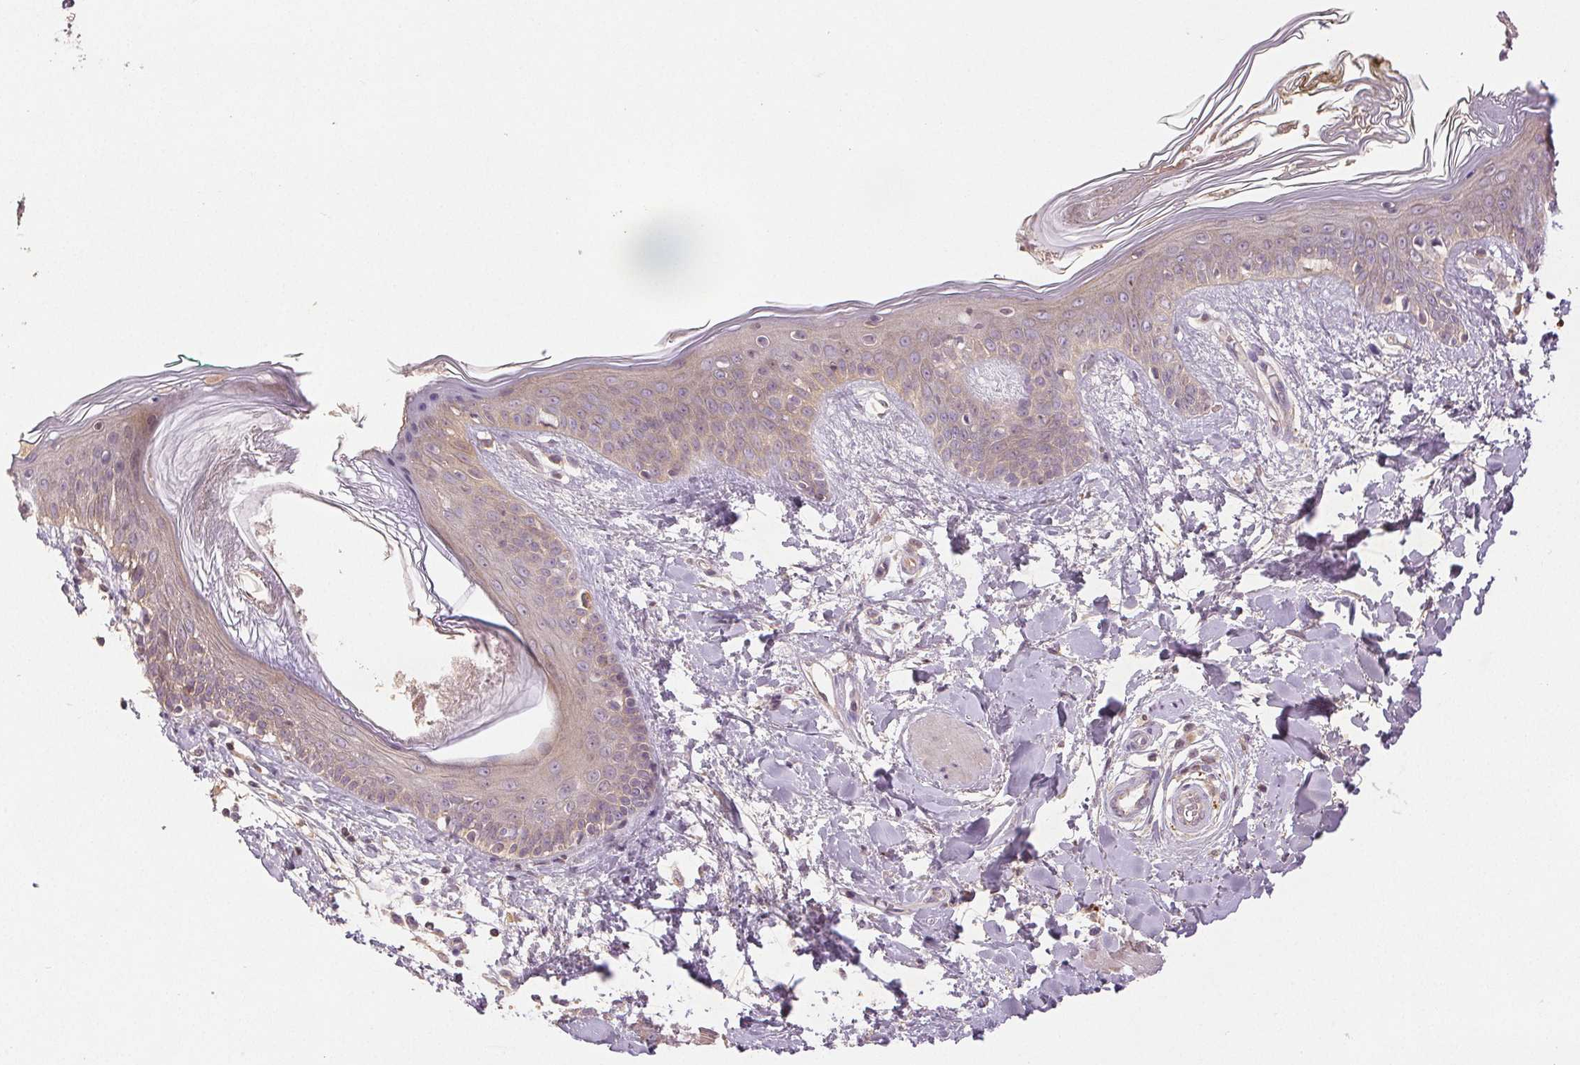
{"staining": {"intensity": "negative", "quantity": "none", "location": "none"}, "tissue": "skin", "cell_type": "Fibroblasts", "image_type": "normal", "snomed": [{"axis": "morphology", "description": "Normal tissue, NOS"}, {"axis": "topography", "description": "Skin"}], "caption": "A high-resolution photomicrograph shows IHC staining of unremarkable skin, which reveals no significant positivity in fibroblasts. The staining was performed using DAB (3,3'-diaminobenzidine) to visualize the protein expression in brown, while the nuclei were stained in blue with hematoxylin (Magnification: 20x).", "gene": "YIF1B", "patient": {"sex": "female", "age": 34}}